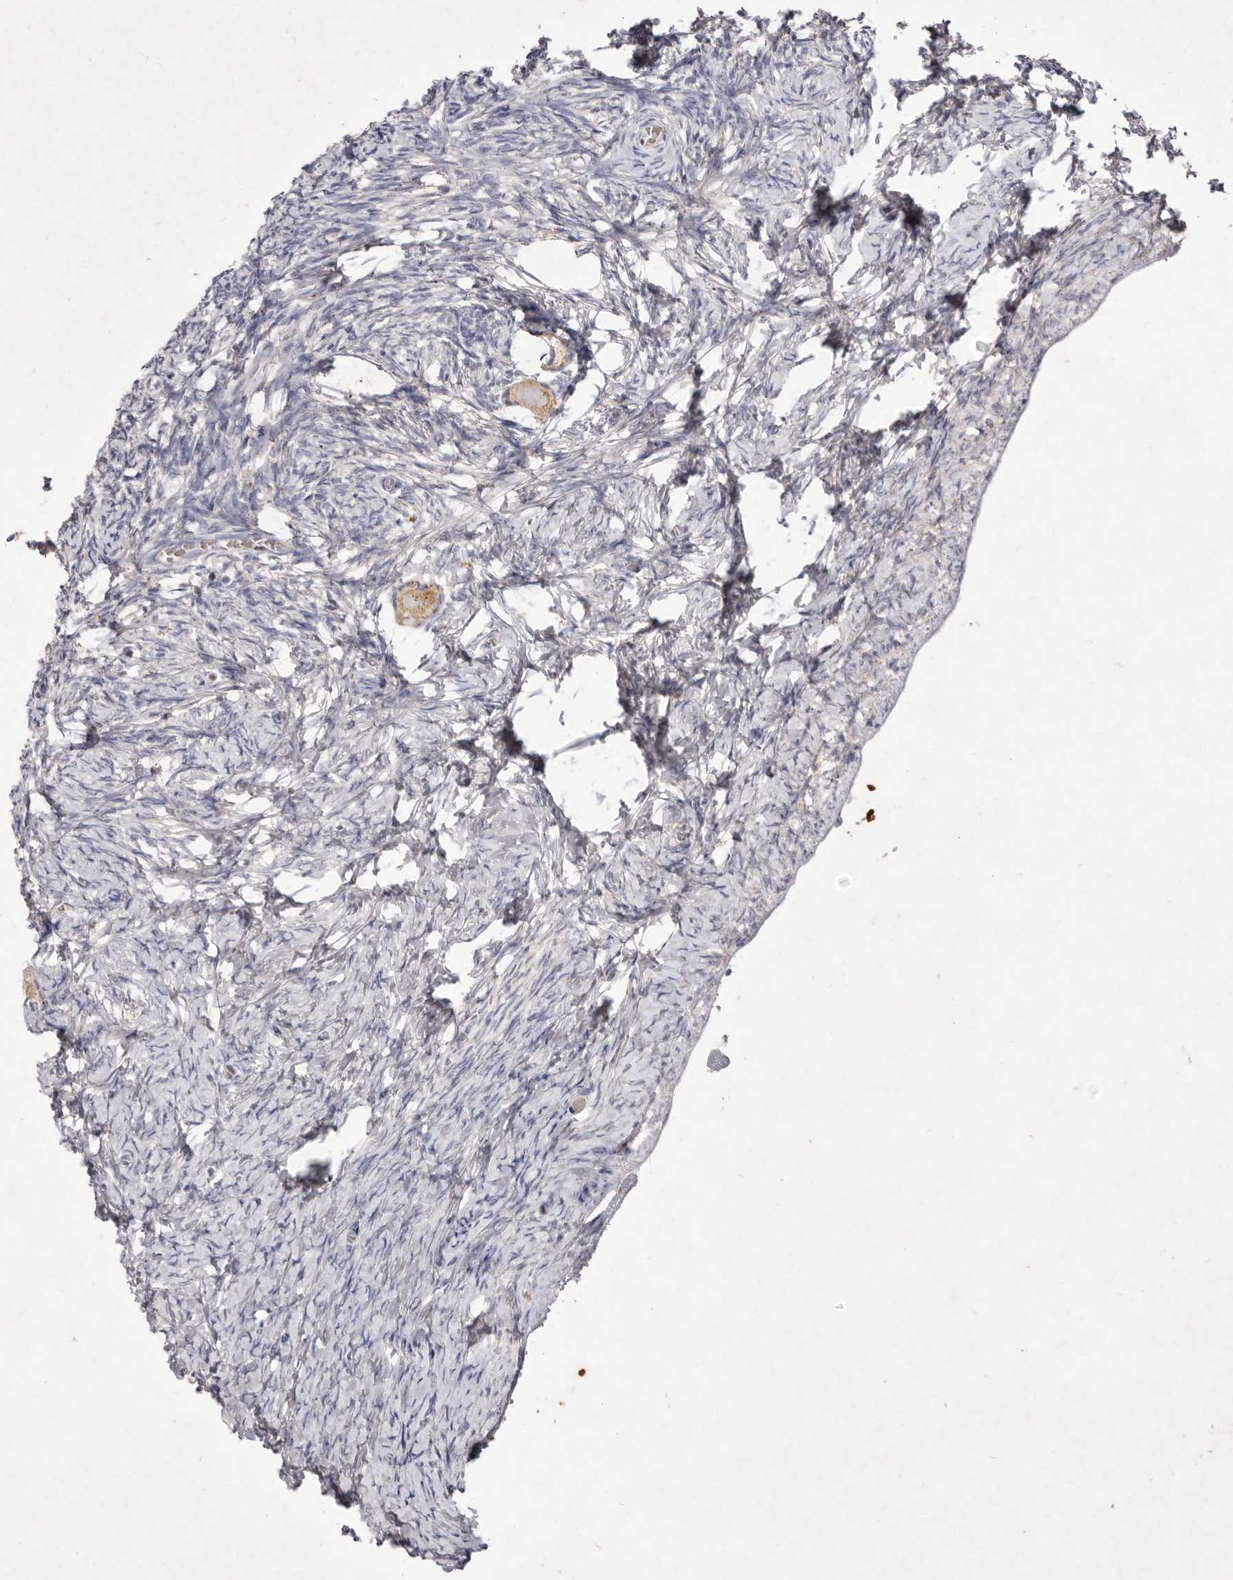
{"staining": {"intensity": "moderate", "quantity": ">75%", "location": "cytoplasmic/membranous"}, "tissue": "ovary", "cell_type": "Follicle cells", "image_type": "normal", "snomed": [{"axis": "morphology", "description": "Normal tissue, NOS"}, {"axis": "topography", "description": "Ovary"}], "caption": "Immunohistochemistry image of normal human ovary stained for a protein (brown), which reveals medium levels of moderate cytoplasmic/membranous staining in about >75% of follicle cells.", "gene": "USP24", "patient": {"sex": "female", "age": 27}}